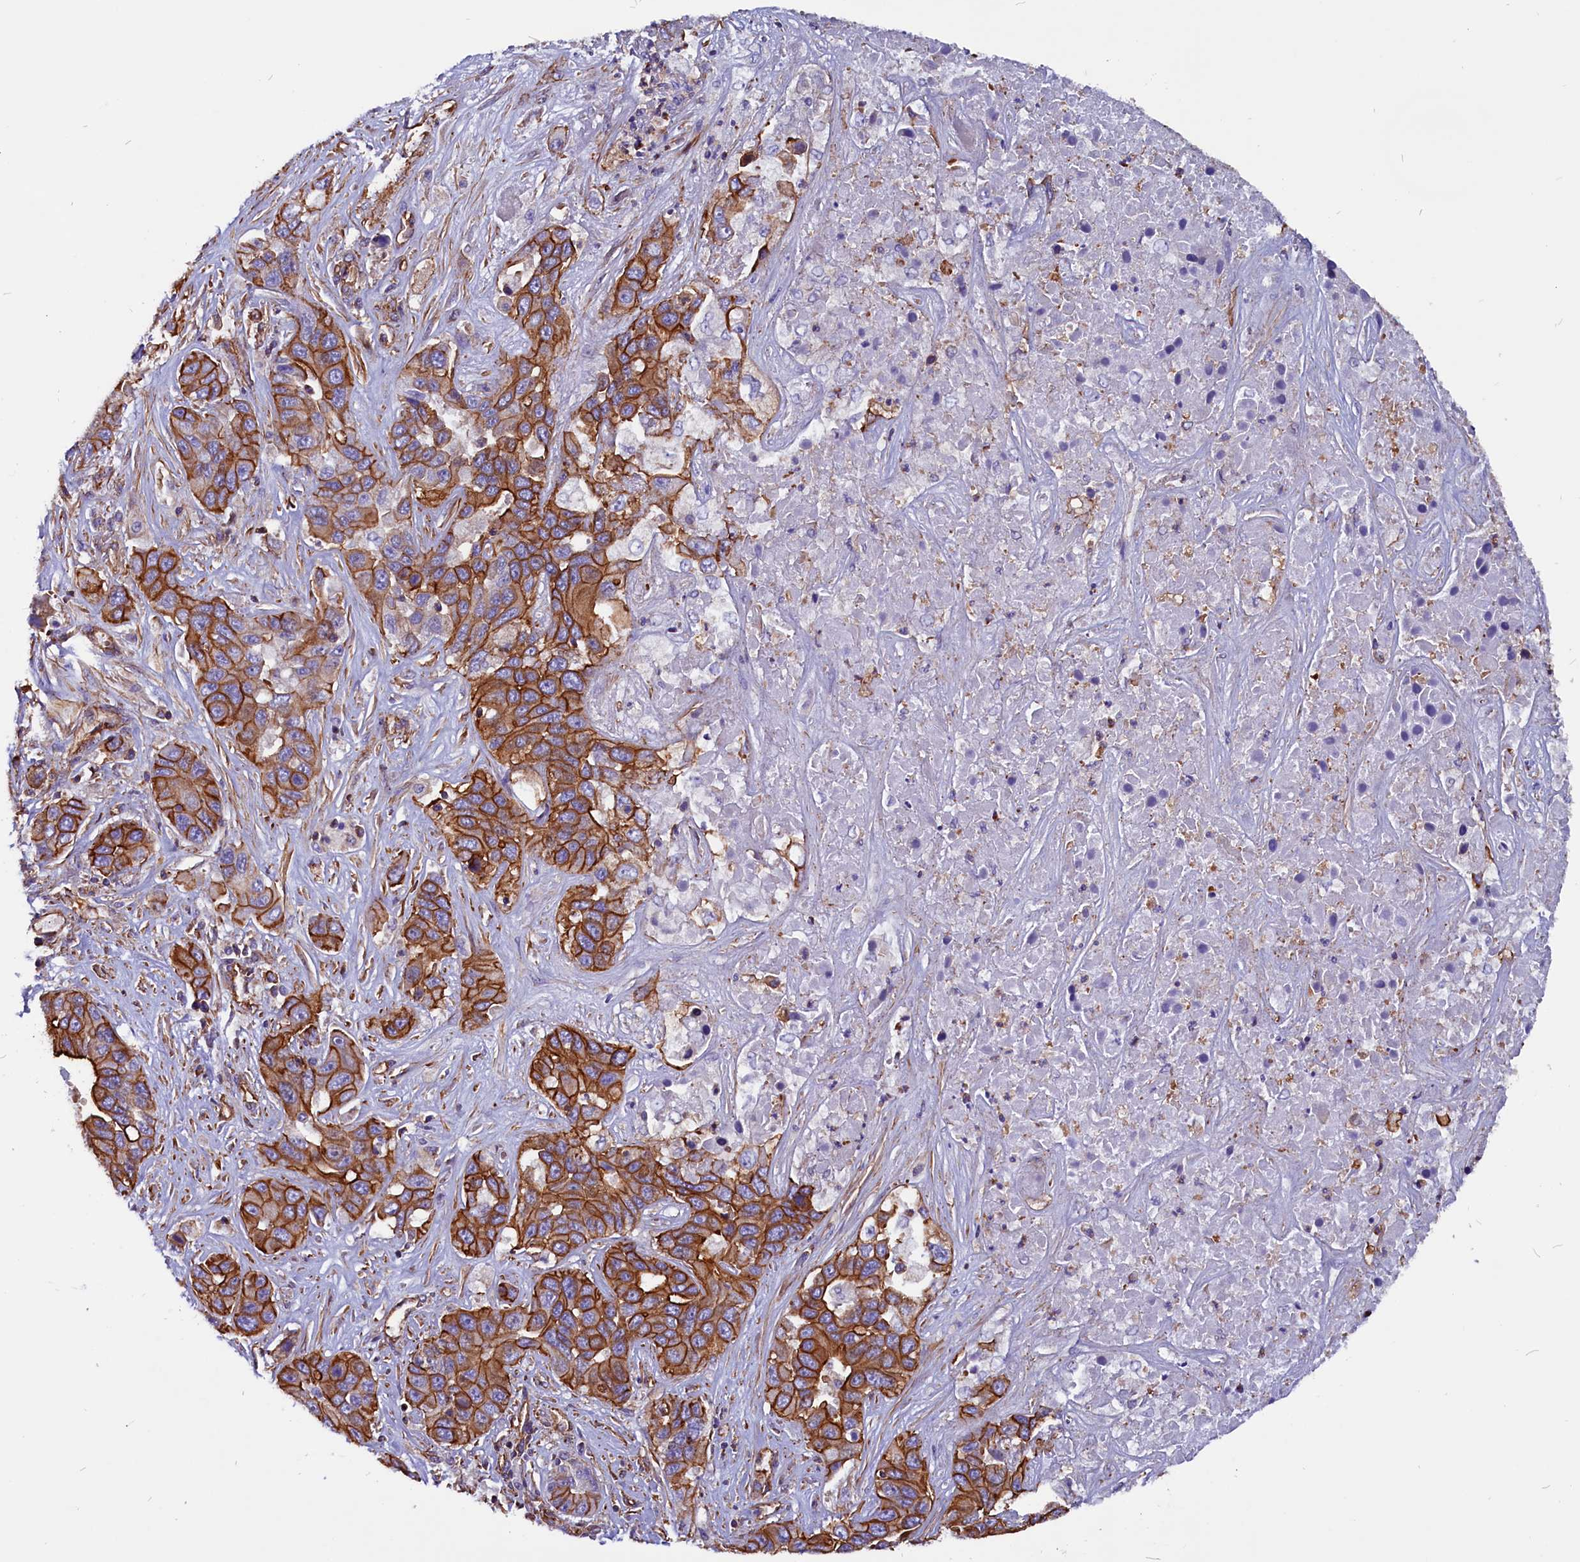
{"staining": {"intensity": "moderate", "quantity": ">75%", "location": "cytoplasmic/membranous"}, "tissue": "liver cancer", "cell_type": "Tumor cells", "image_type": "cancer", "snomed": [{"axis": "morphology", "description": "Cholangiocarcinoma"}, {"axis": "topography", "description": "Liver"}], "caption": "Immunohistochemical staining of liver cancer (cholangiocarcinoma) shows moderate cytoplasmic/membranous protein staining in approximately >75% of tumor cells.", "gene": "ZNF749", "patient": {"sex": "female", "age": 52}}